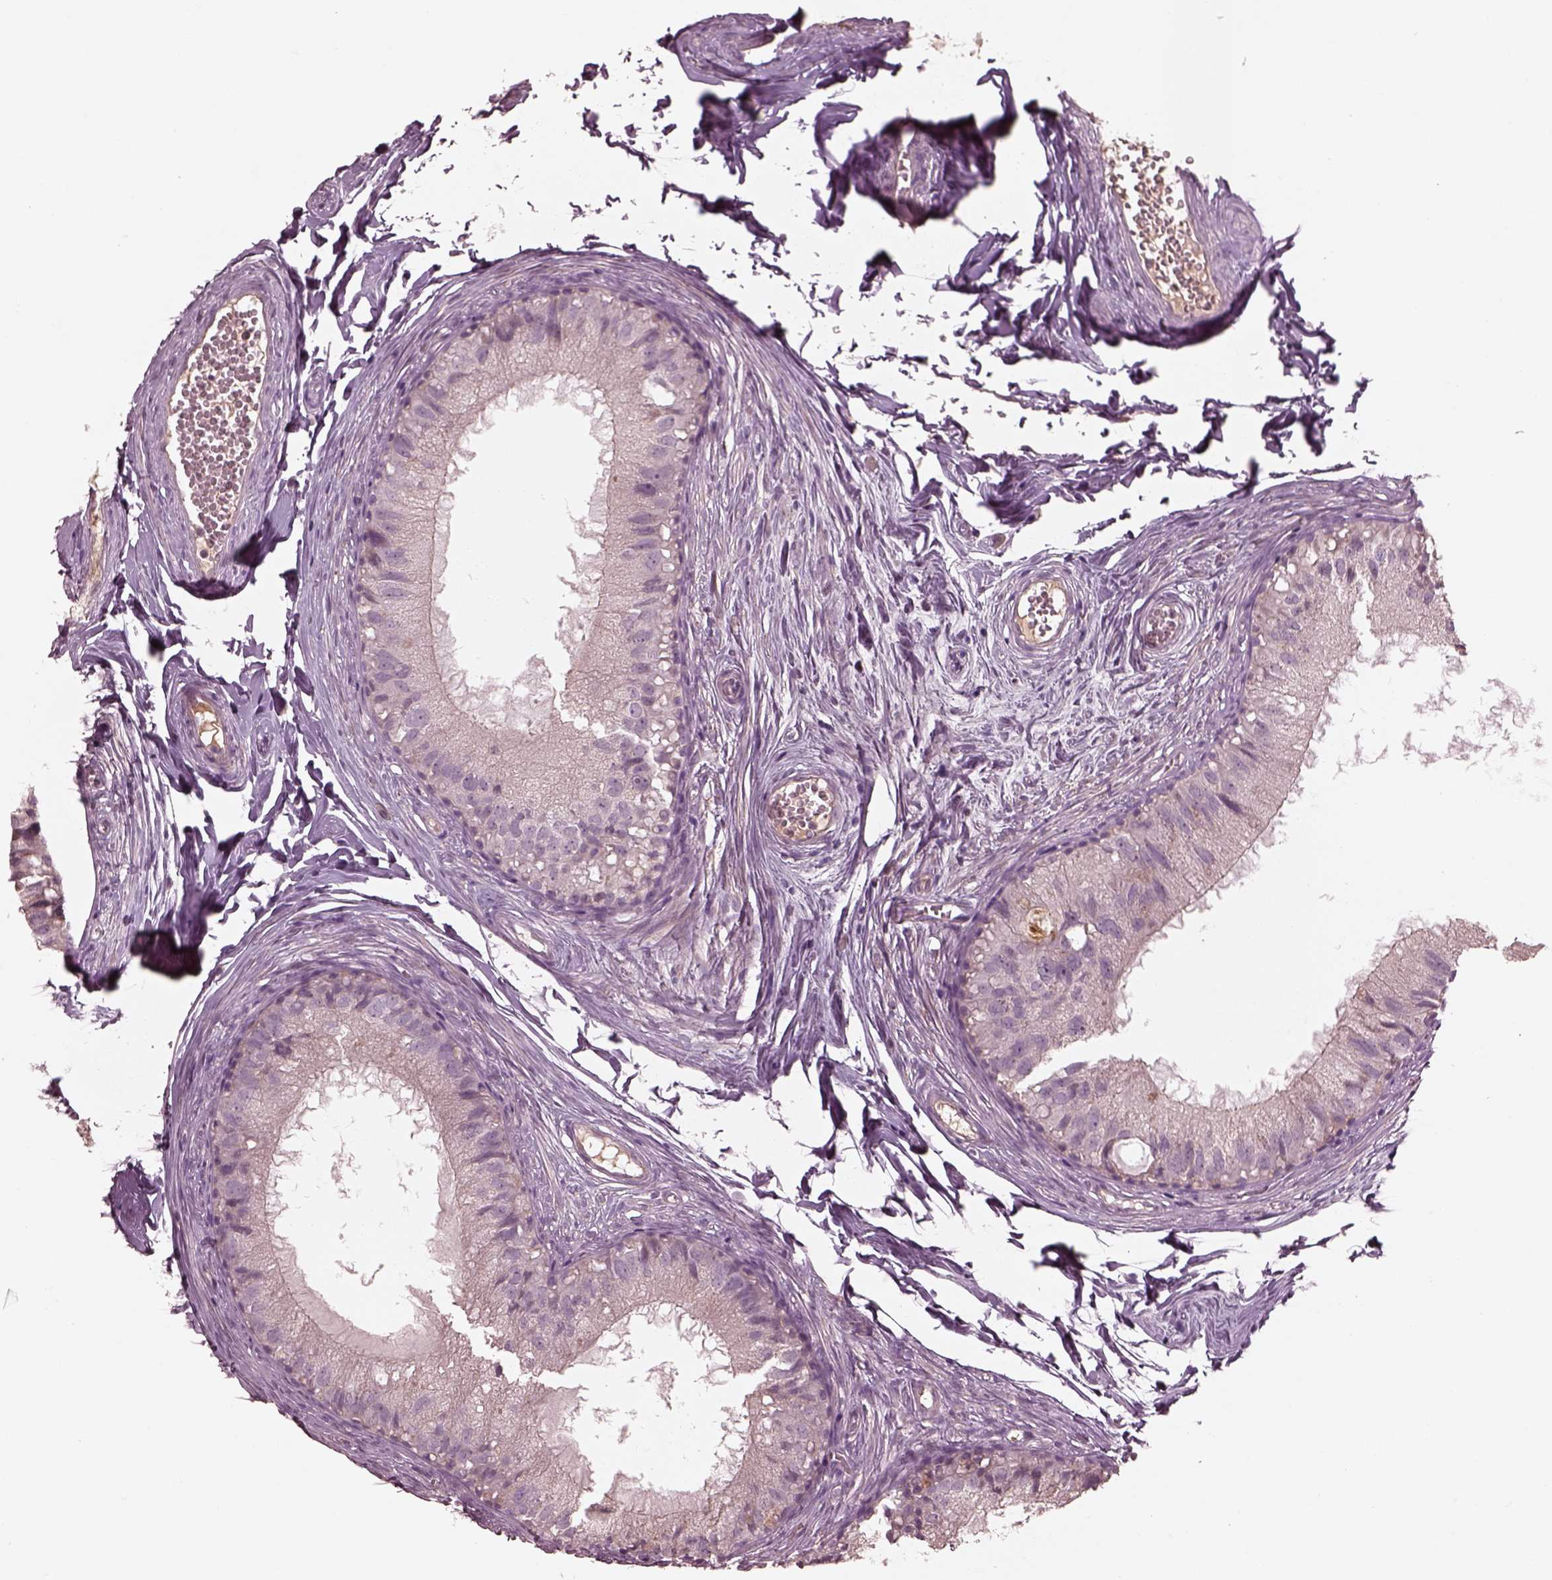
{"staining": {"intensity": "negative", "quantity": "none", "location": "none"}, "tissue": "epididymis", "cell_type": "Glandular cells", "image_type": "normal", "snomed": [{"axis": "morphology", "description": "Normal tissue, NOS"}, {"axis": "topography", "description": "Epididymis"}], "caption": "This is a photomicrograph of immunohistochemistry staining of benign epididymis, which shows no staining in glandular cells. The staining is performed using DAB brown chromogen with nuclei counter-stained in using hematoxylin.", "gene": "VWA5B1", "patient": {"sex": "male", "age": 45}}